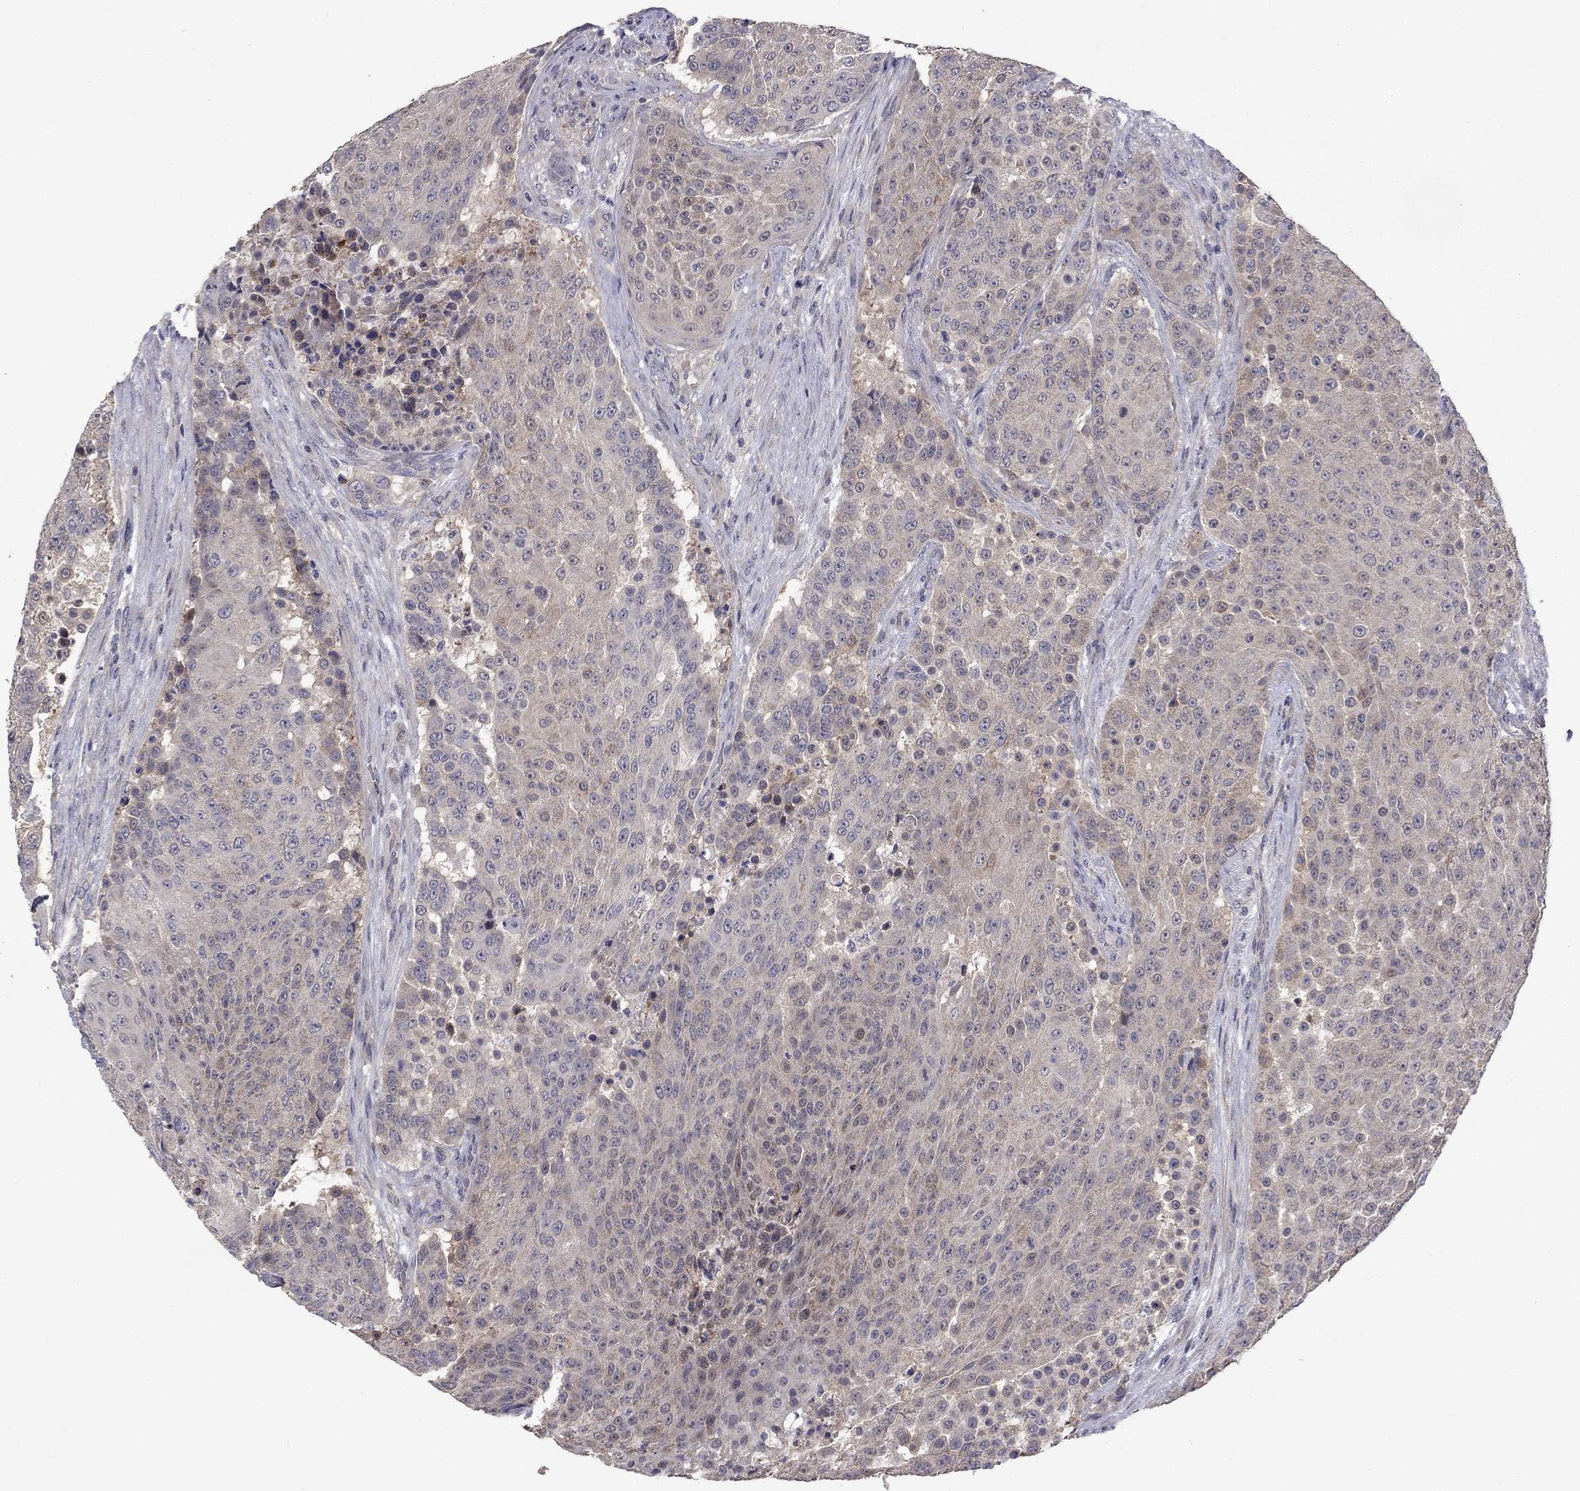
{"staining": {"intensity": "negative", "quantity": "none", "location": "none"}, "tissue": "urothelial cancer", "cell_type": "Tumor cells", "image_type": "cancer", "snomed": [{"axis": "morphology", "description": "Urothelial carcinoma, High grade"}, {"axis": "topography", "description": "Urinary bladder"}], "caption": "This is an immunohistochemistry micrograph of urothelial cancer. There is no staining in tumor cells.", "gene": "SLC39A14", "patient": {"sex": "female", "age": 63}}